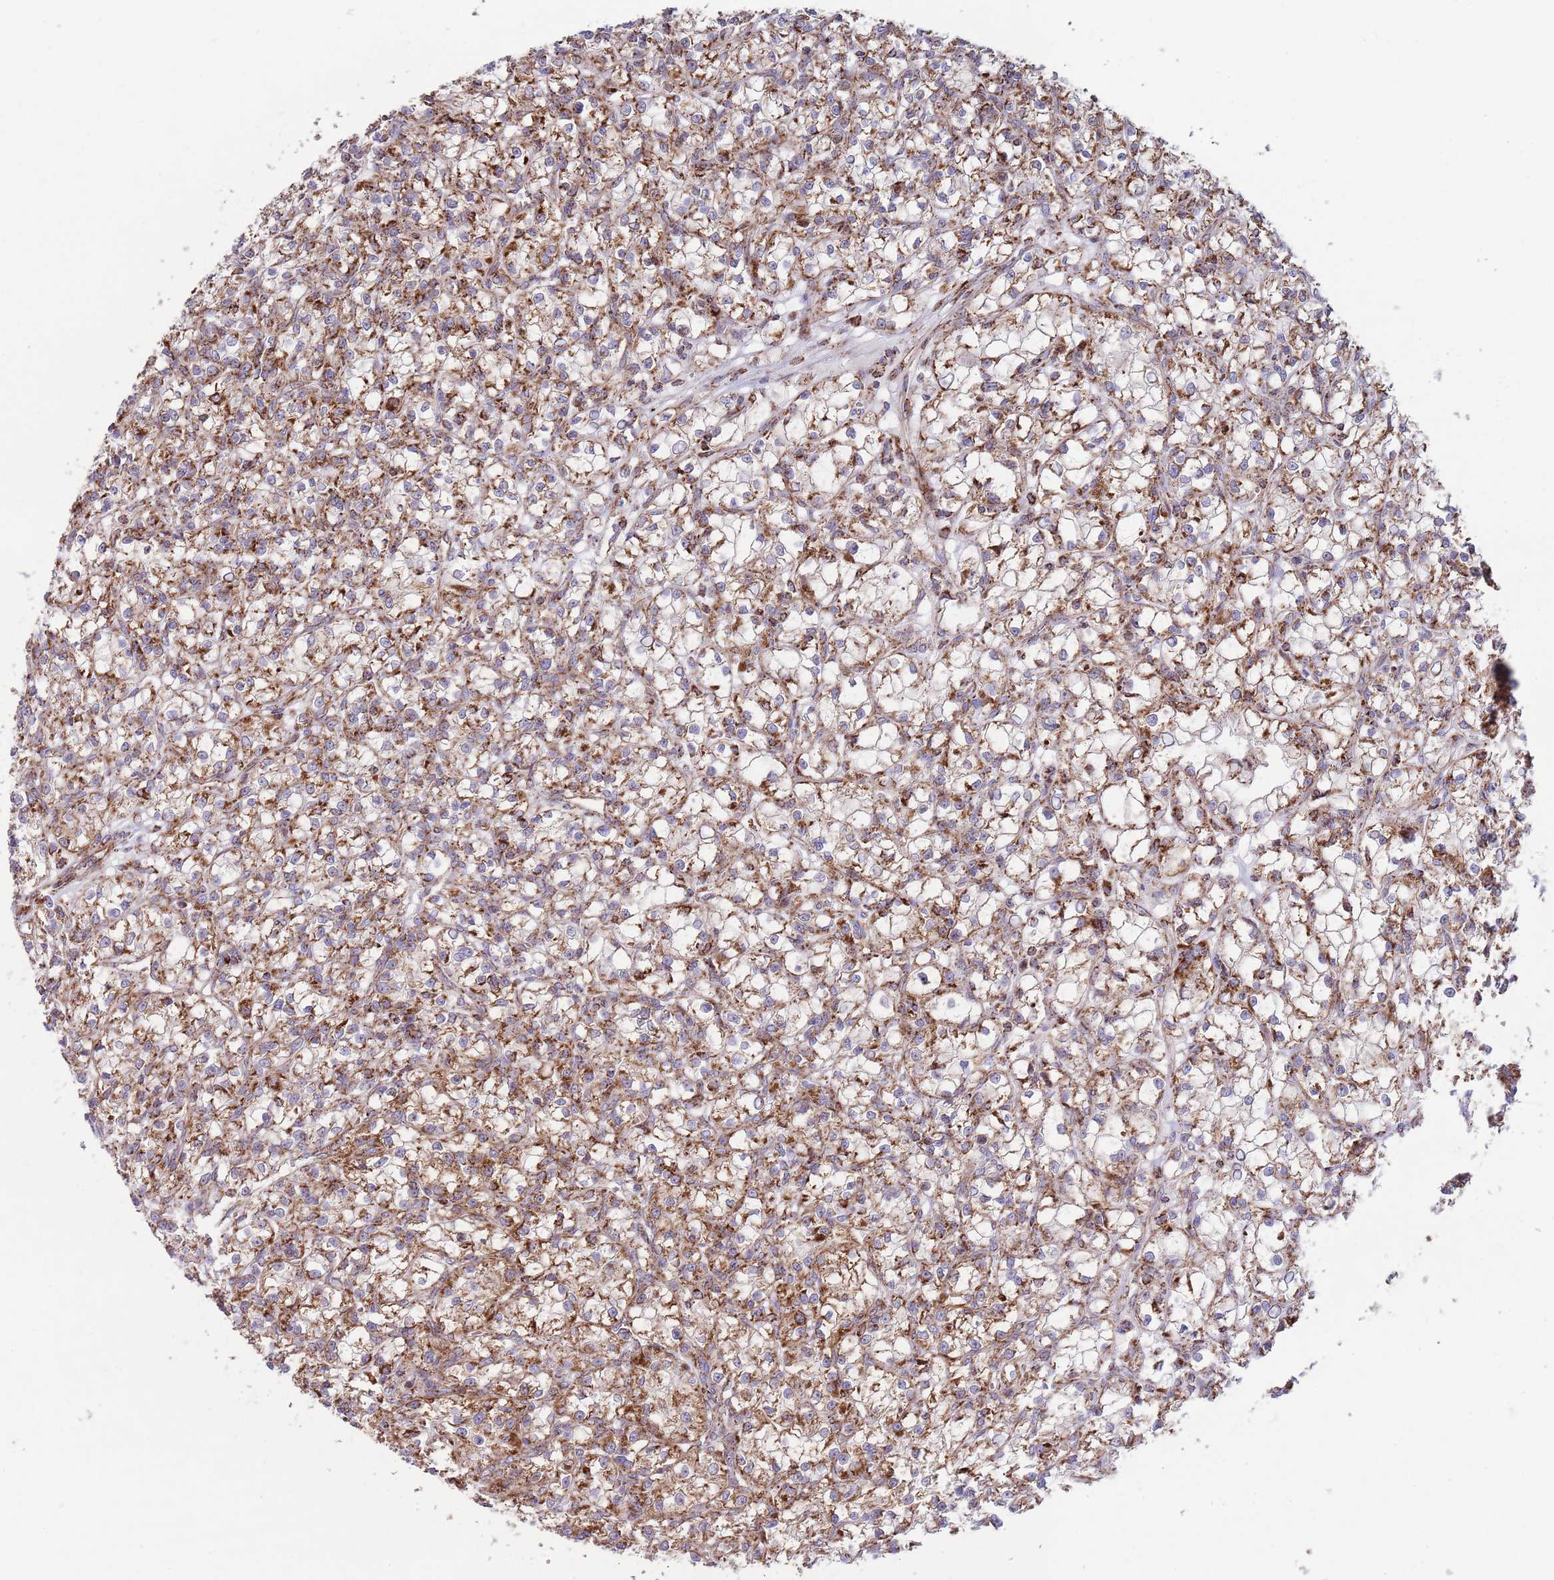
{"staining": {"intensity": "moderate", "quantity": ">75%", "location": "cytoplasmic/membranous"}, "tissue": "renal cancer", "cell_type": "Tumor cells", "image_type": "cancer", "snomed": [{"axis": "morphology", "description": "Adenocarcinoma, NOS"}, {"axis": "topography", "description": "Kidney"}], "caption": "There is medium levels of moderate cytoplasmic/membranous positivity in tumor cells of adenocarcinoma (renal), as demonstrated by immunohistochemical staining (brown color).", "gene": "ATP5PD", "patient": {"sex": "female", "age": 59}}